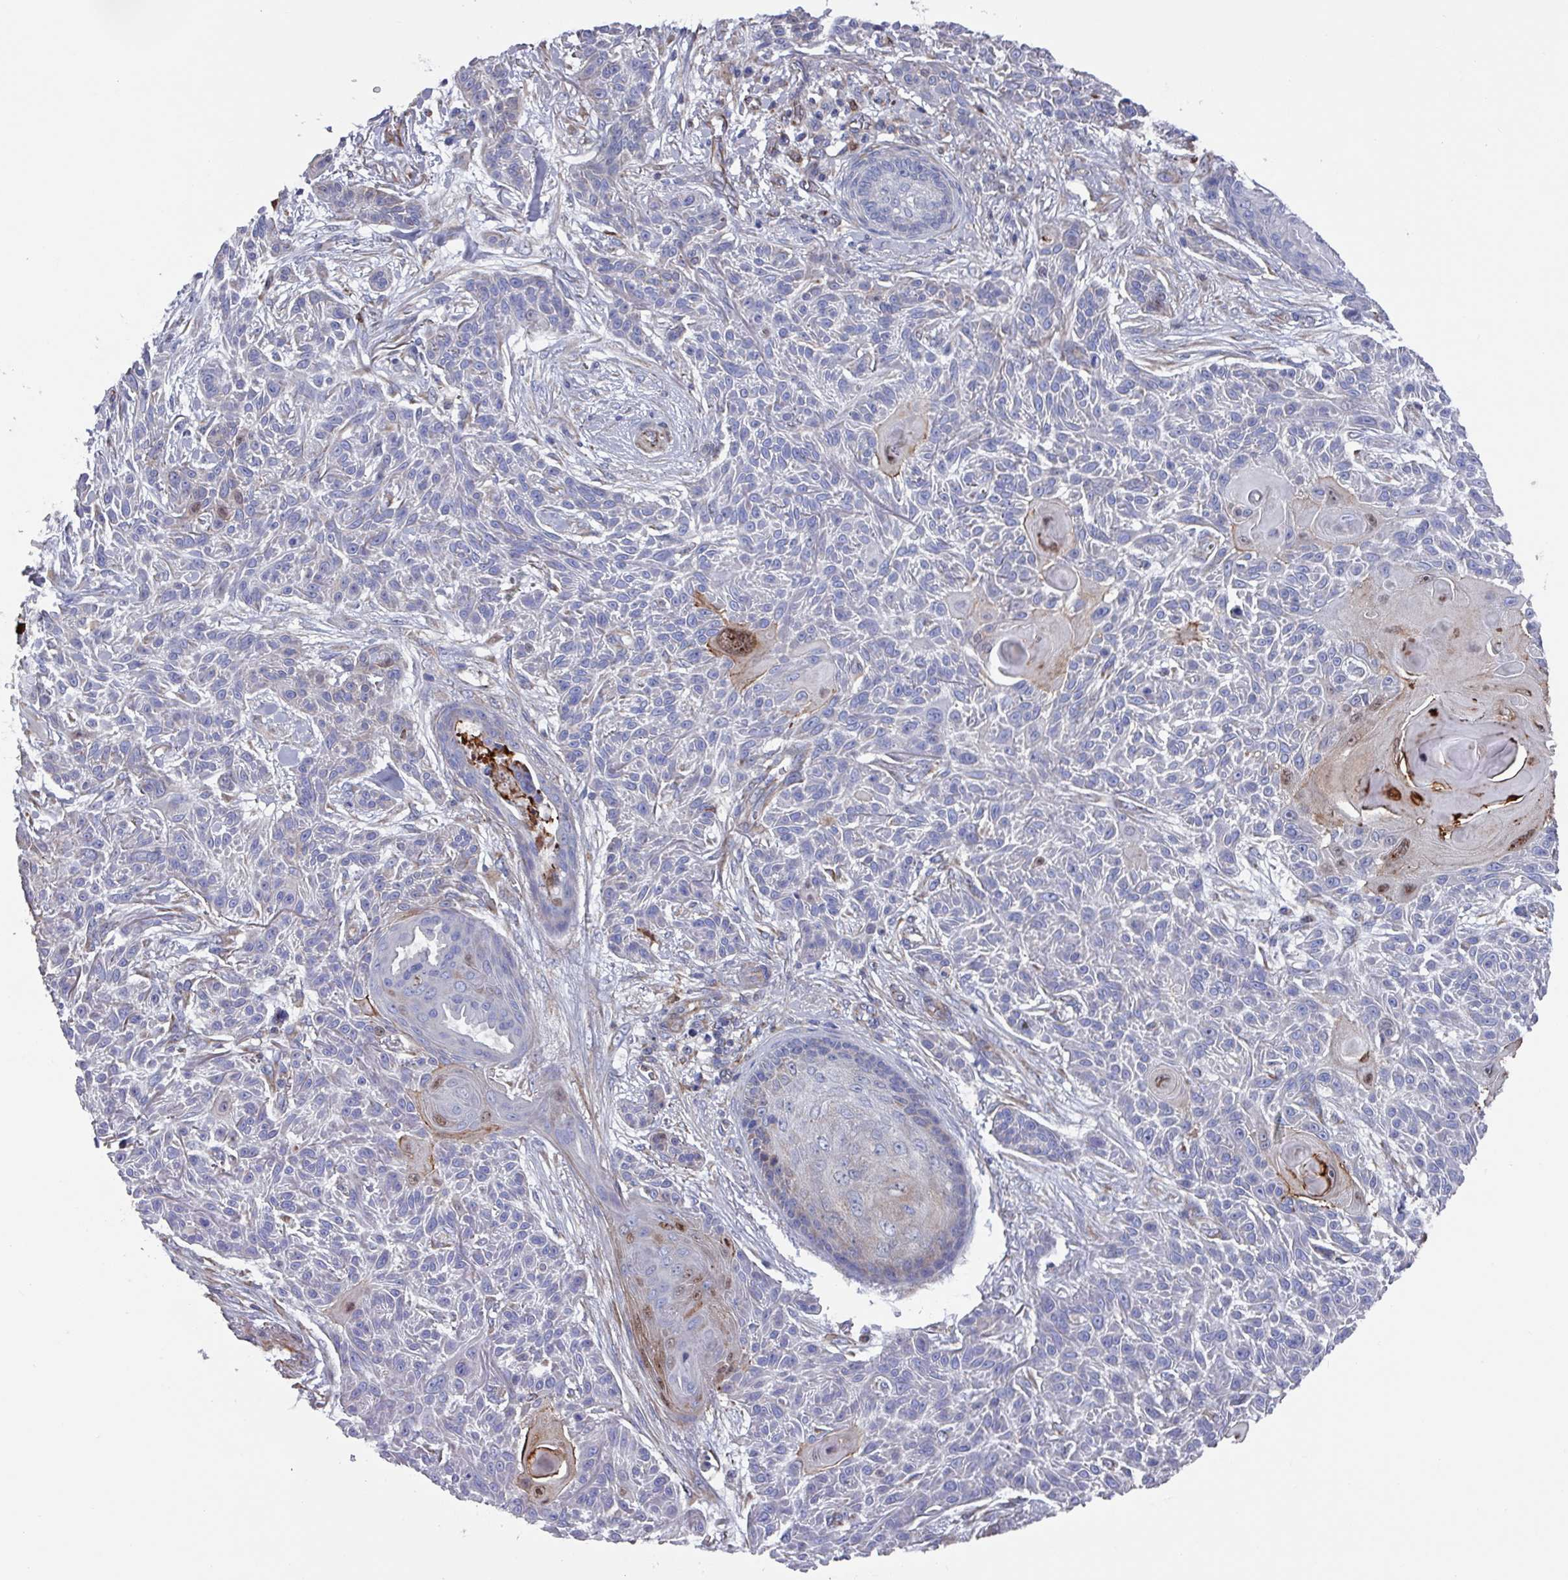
{"staining": {"intensity": "negative", "quantity": "none", "location": "none"}, "tissue": "skin cancer", "cell_type": "Tumor cells", "image_type": "cancer", "snomed": [{"axis": "morphology", "description": "Squamous cell carcinoma, NOS"}, {"axis": "topography", "description": "Skin"}], "caption": "High power microscopy histopathology image of an IHC image of squamous cell carcinoma (skin), revealing no significant expression in tumor cells.", "gene": "UQCC2", "patient": {"sex": "male", "age": 86}}